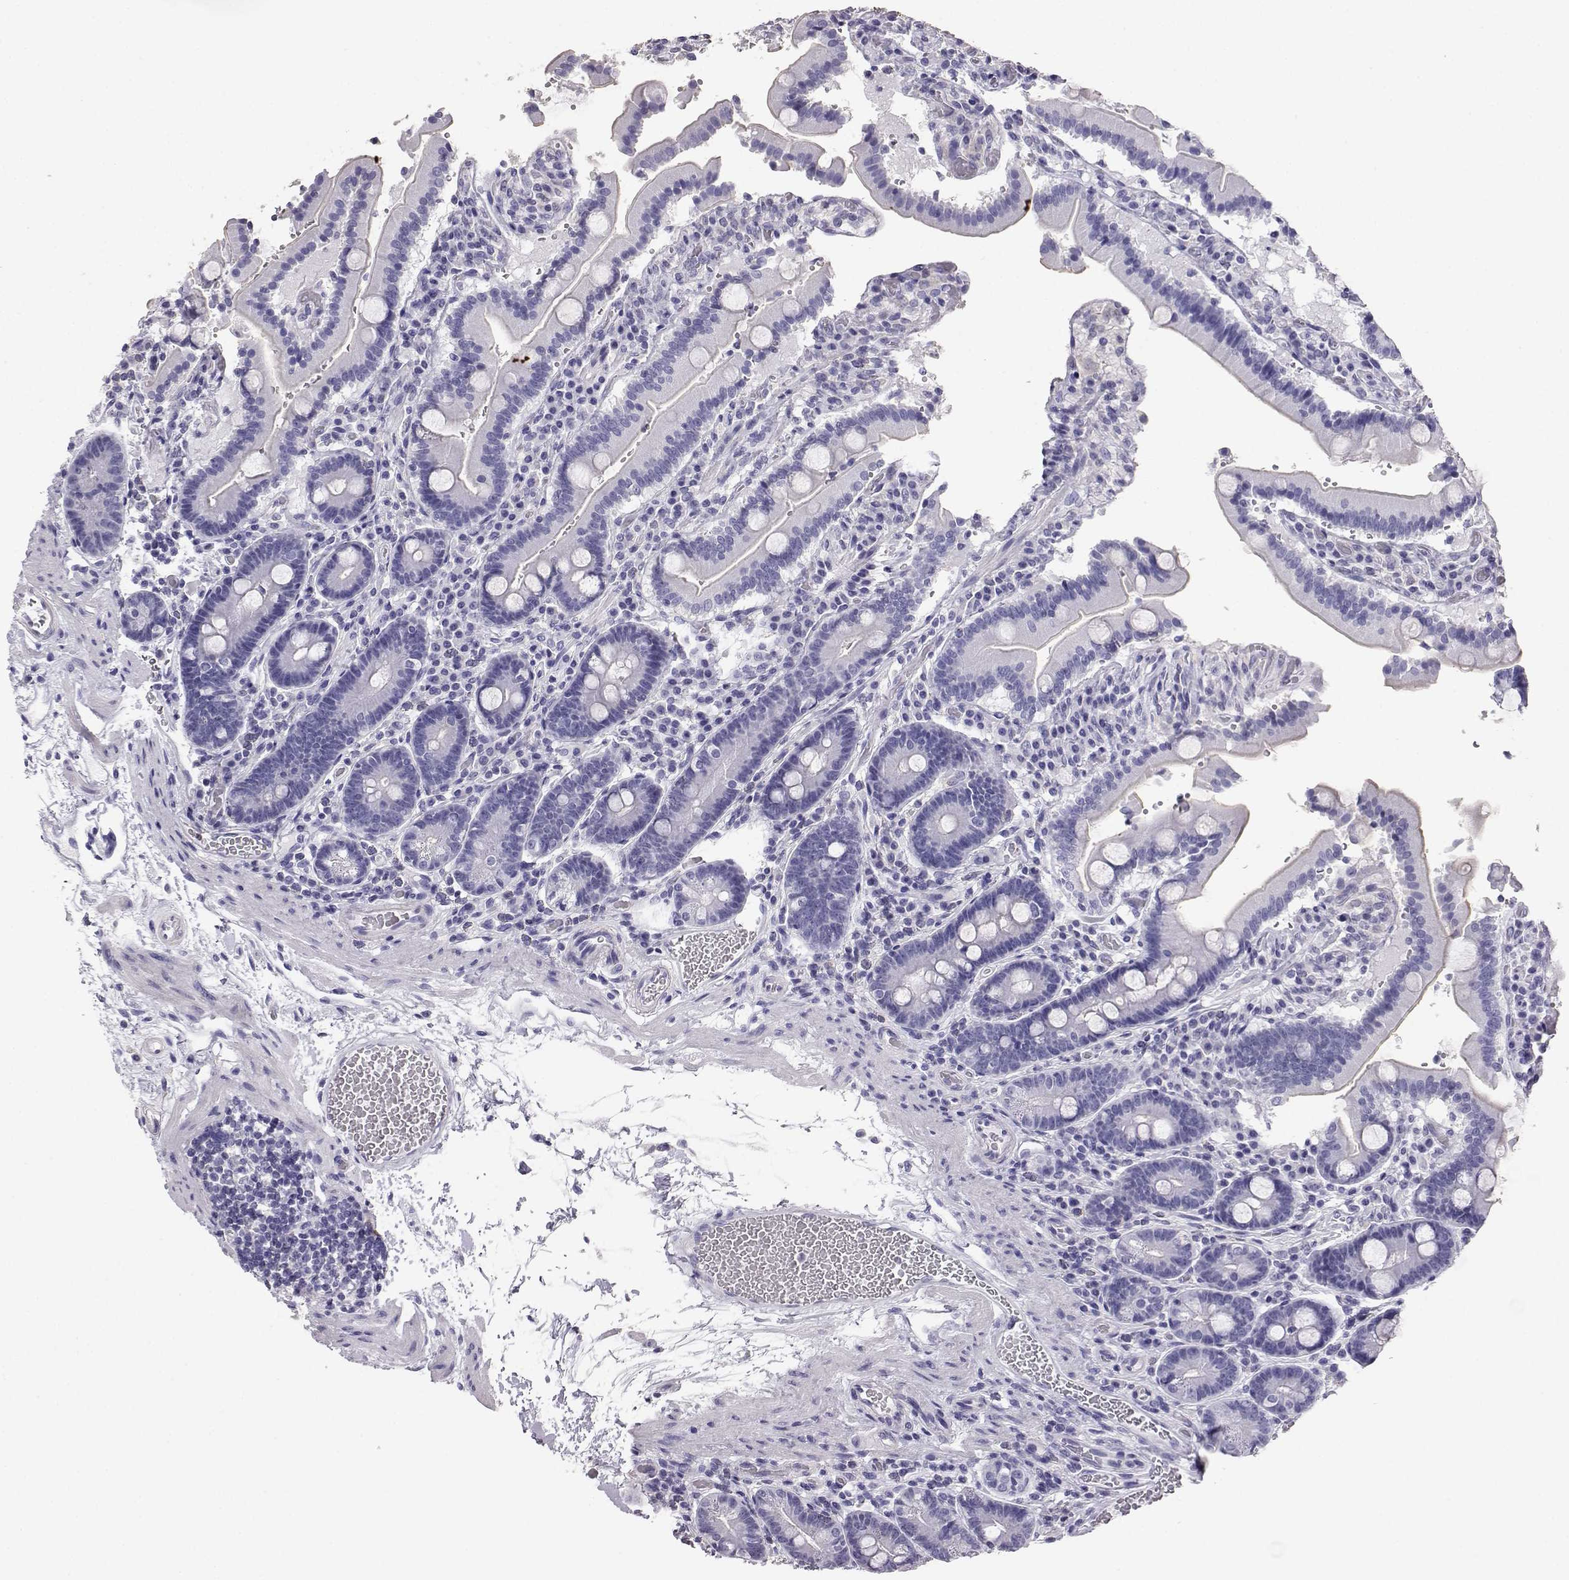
{"staining": {"intensity": "negative", "quantity": "none", "location": "none"}, "tissue": "duodenum", "cell_type": "Glandular cells", "image_type": "normal", "snomed": [{"axis": "morphology", "description": "Normal tissue, NOS"}, {"axis": "topography", "description": "Duodenum"}], "caption": "Immunohistochemistry (IHC) of unremarkable duodenum exhibits no positivity in glandular cells. (DAB IHC visualized using brightfield microscopy, high magnification).", "gene": "AKR1B1", "patient": {"sex": "female", "age": 62}}